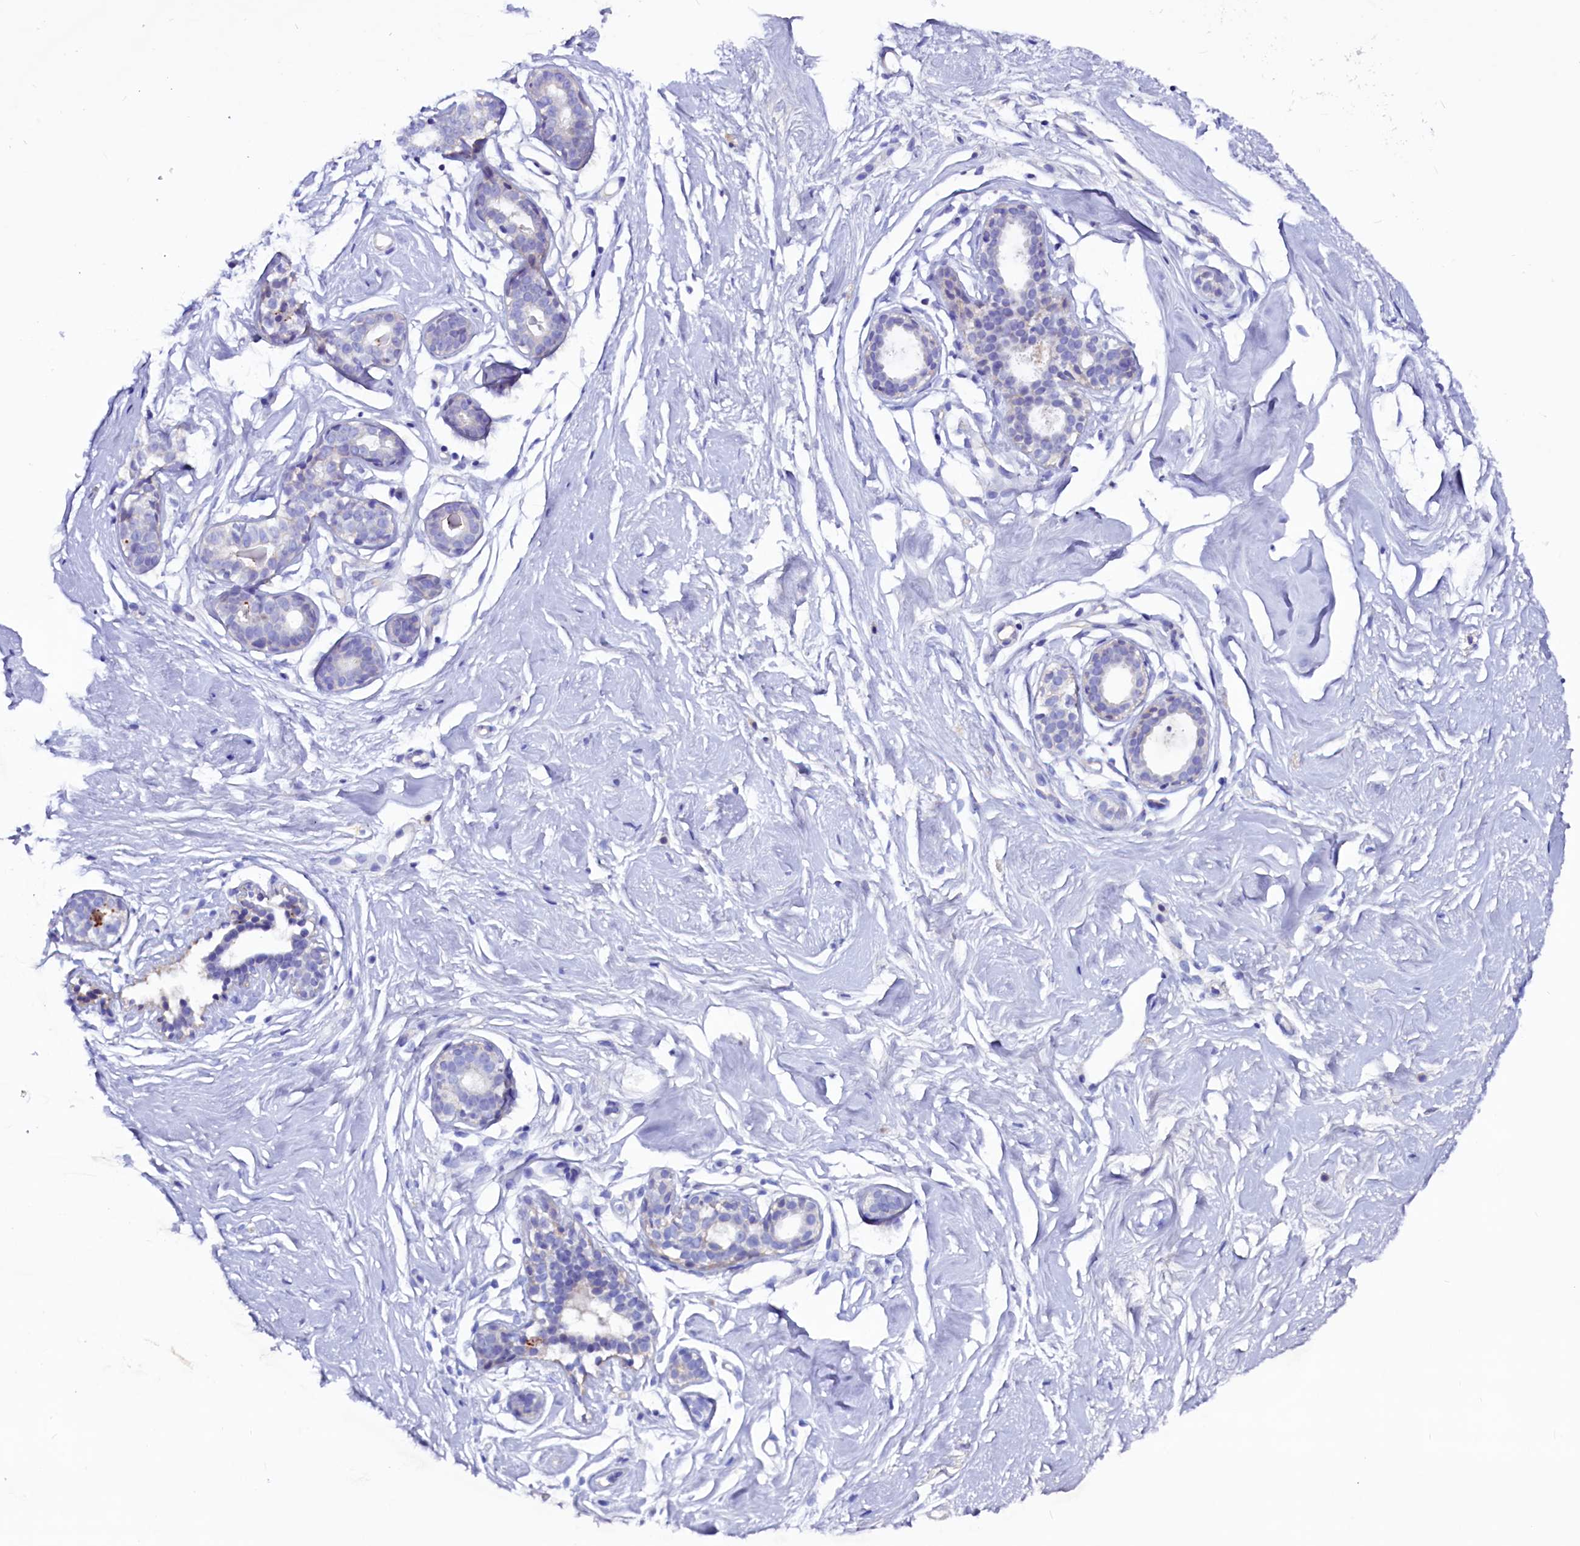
{"staining": {"intensity": "negative", "quantity": "none", "location": "none"}, "tissue": "breast", "cell_type": "Adipocytes", "image_type": "normal", "snomed": [{"axis": "morphology", "description": "Normal tissue, NOS"}, {"axis": "morphology", "description": "Adenoma, NOS"}, {"axis": "topography", "description": "Breast"}], "caption": "Protein analysis of normal breast exhibits no significant staining in adipocytes.", "gene": "CCBE1", "patient": {"sex": "female", "age": 23}}